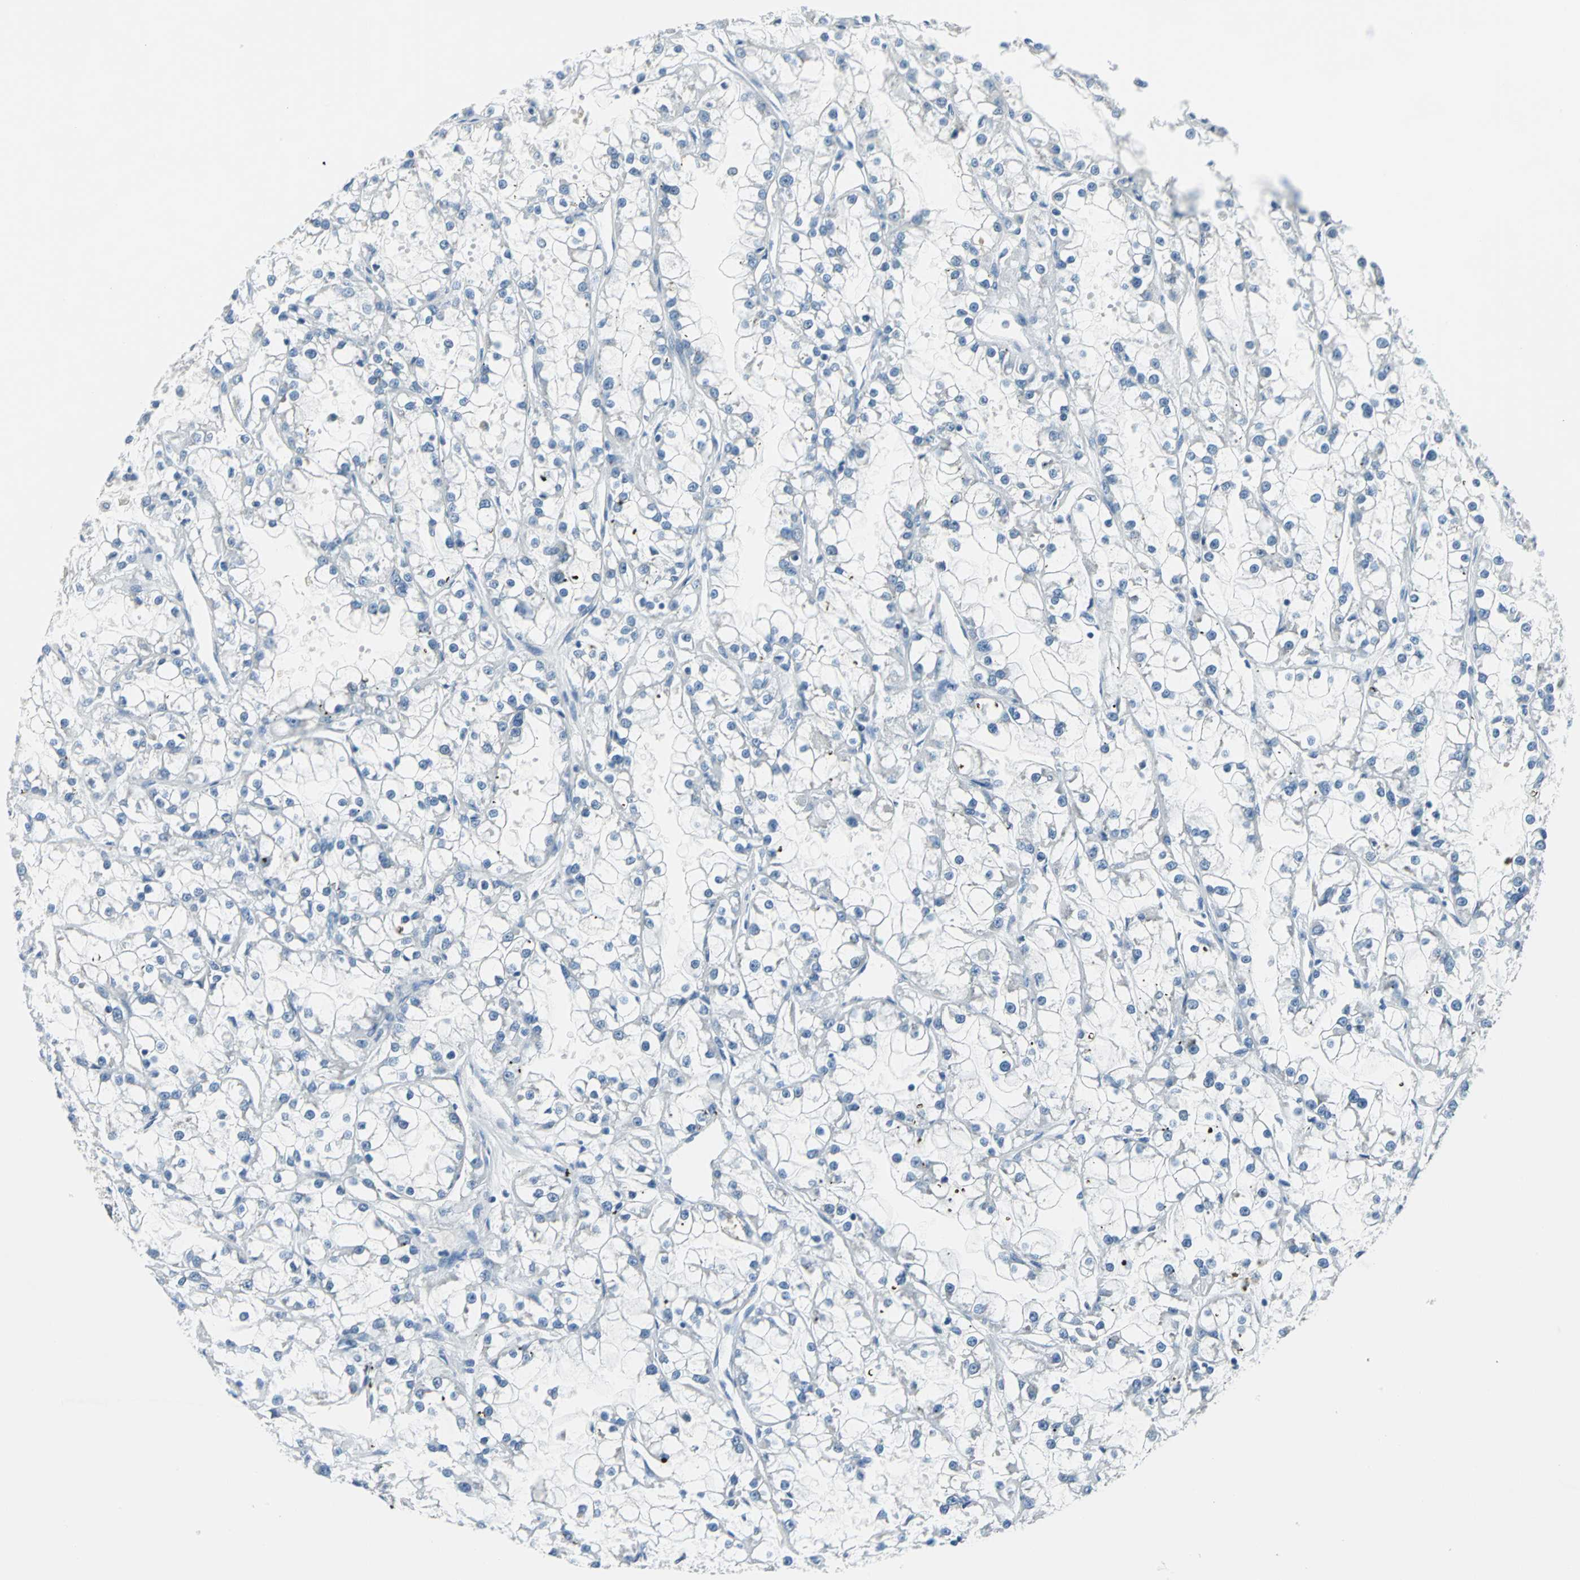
{"staining": {"intensity": "negative", "quantity": "none", "location": "none"}, "tissue": "renal cancer", "cell_type": "Tumor cells", "image_type": "cancer", "snomed": [{"axis": "morphology", "description": "Adenocarcinoma, NOS"}, {"axis": "topography", "description": "Kidney"}], "caption": "Immunohistochemical staining of human renal cancer (adenocarcinoma) demonstrates no significant staining in tumor cells.", "gene": "ZNF415", "patient": {"sex": "female", "age": 52}}